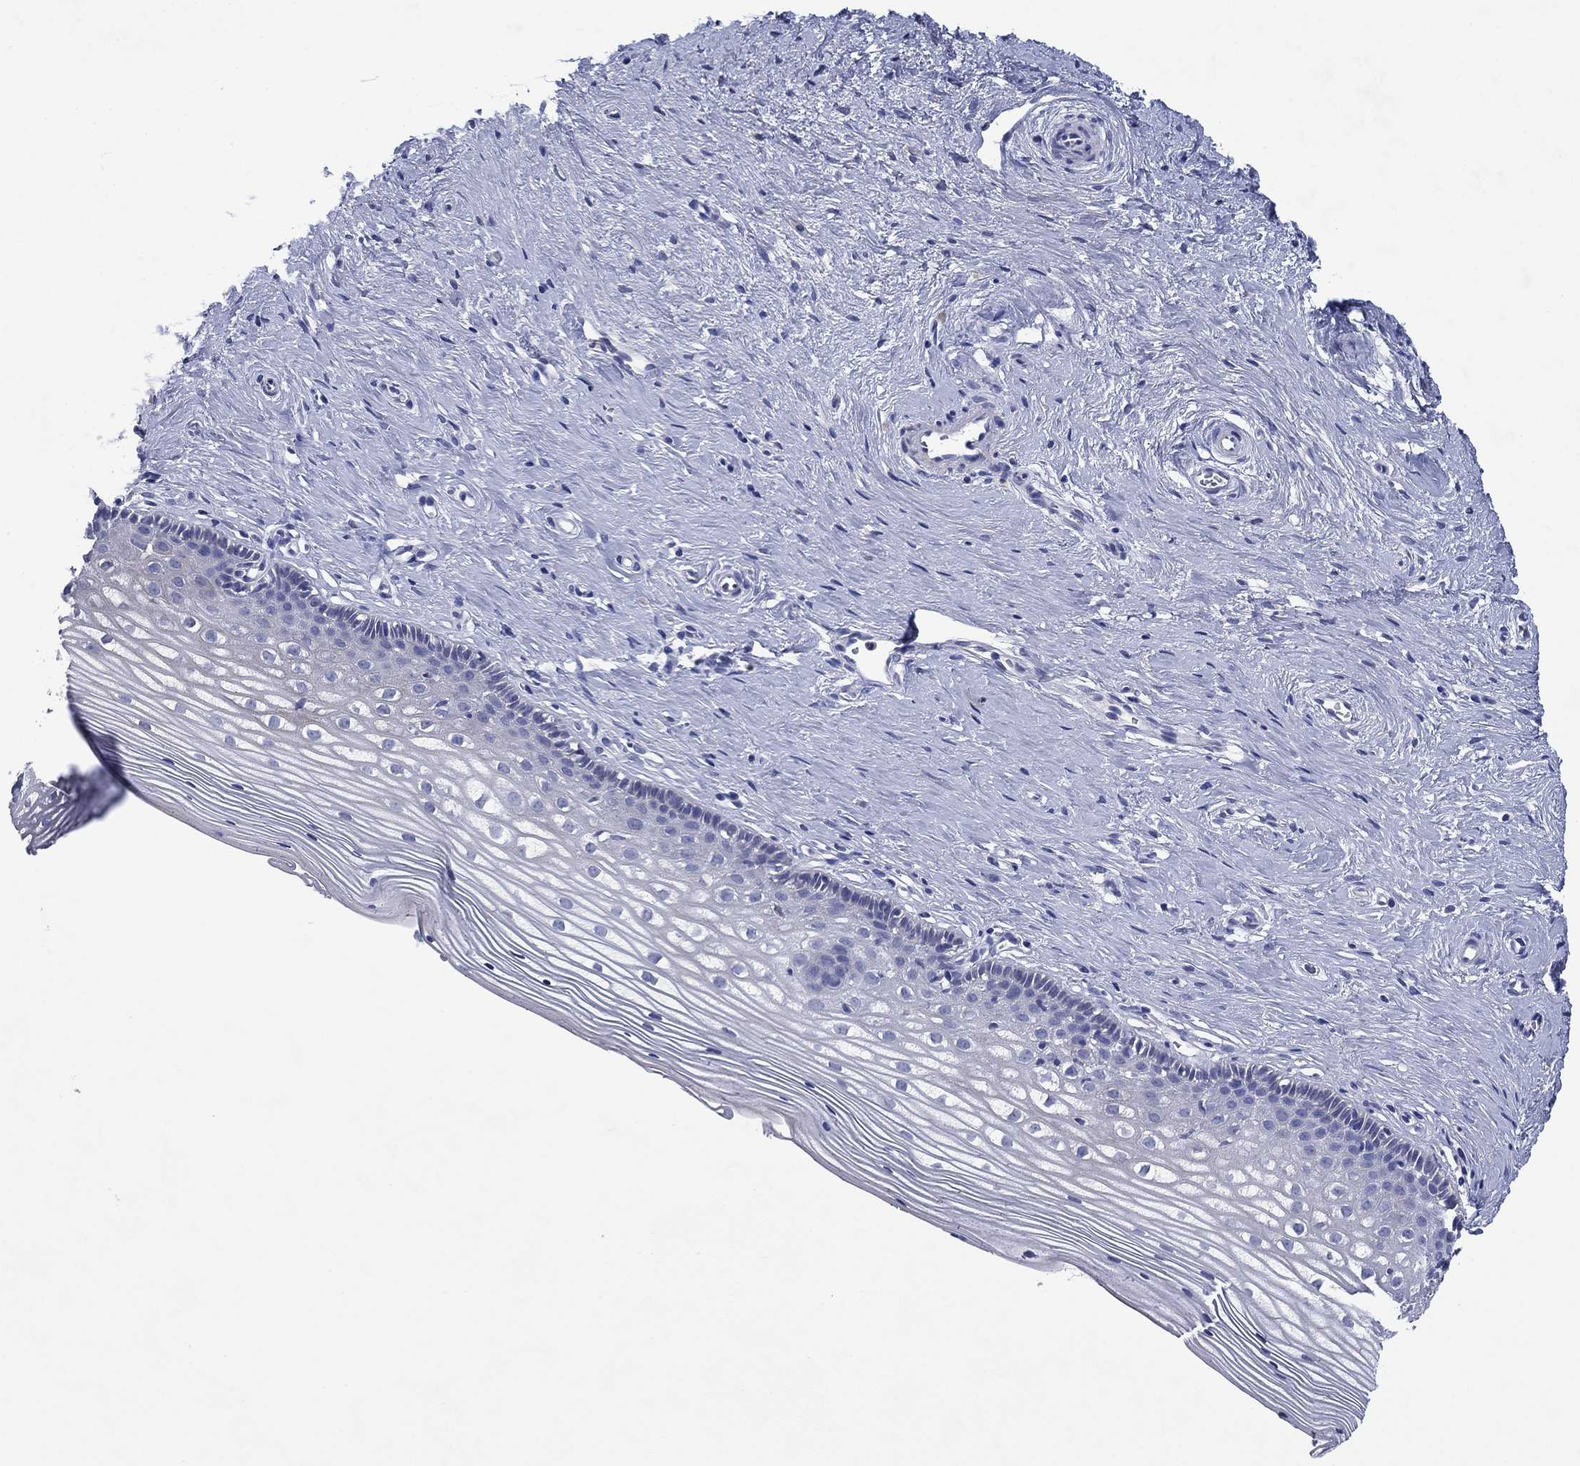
{"staining": {"intensity": "negative", "quantity": "none", "location": "none"}, "tissue": "cervix", "cell_type": "Glandular cells", "image_type": "normal", "snomed": [{"axis": "morphology", "description": "Normal tissue, NOS"}, {"axis": "topography", "description": "Cervix"}], "caption": "DAB (3,3'-diaminobenzidine) immunohistochemical staining of unremarkable cervix exhibits no significant expression in glandular cells.", "gene": "HDC", "patient": {"sex": "female", "age": 40}}